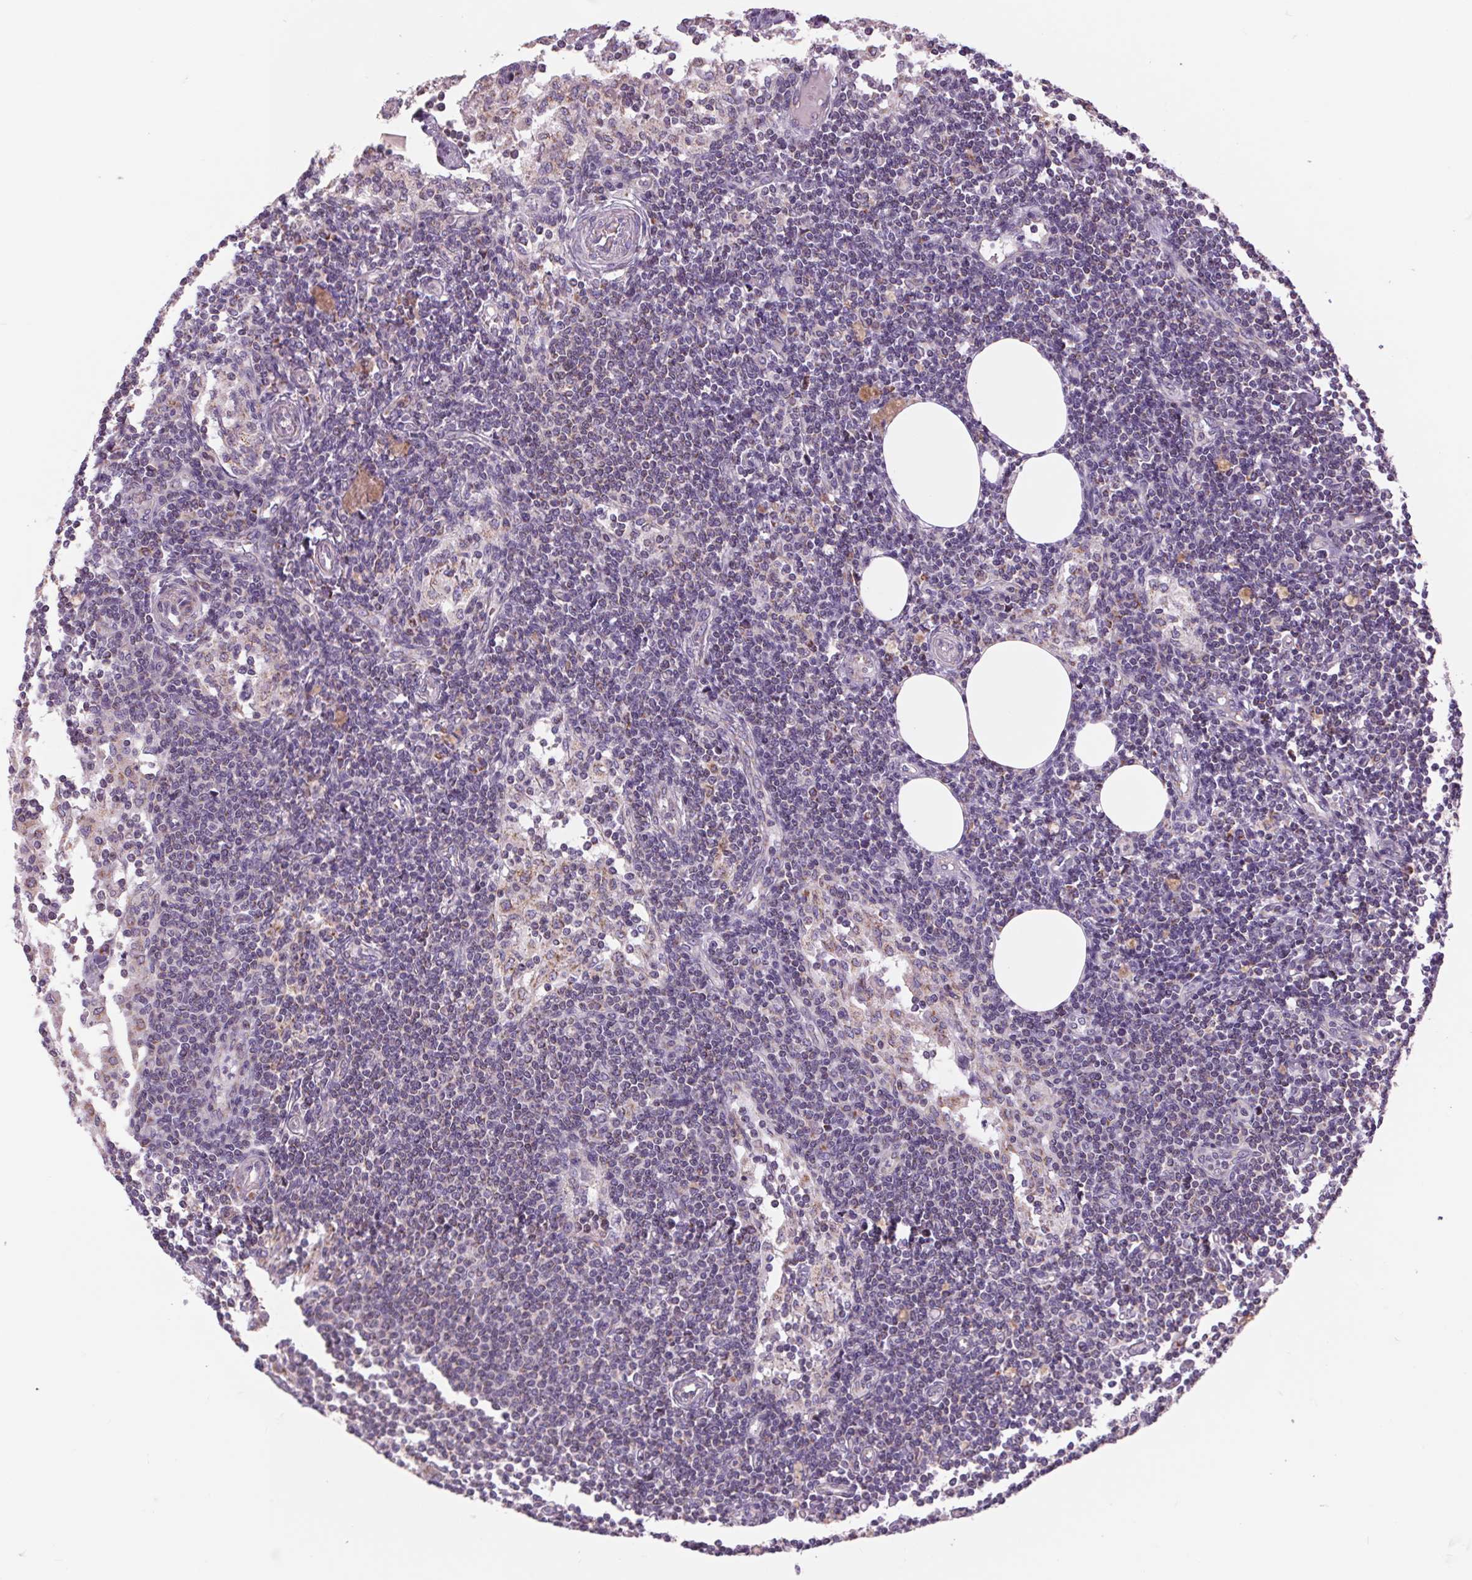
{"staining": {"intensity": "negative", "quantity": "none", "location": "none"}, "tissue": "lymph node", "cell_type": "Germinal center cells", "image_type": "normal", "snomed": [{"axis": "morphology", "description": "Normal tissue, NOS"}, {"axis": "topography", "description": "Lymph node"}], "caption": "Immunohistochemical staining of normal lymph node reveals no significant expression in germinal center cells.", "gene": "COX6A1", "patient": {"sex": "female", "age": 69}}